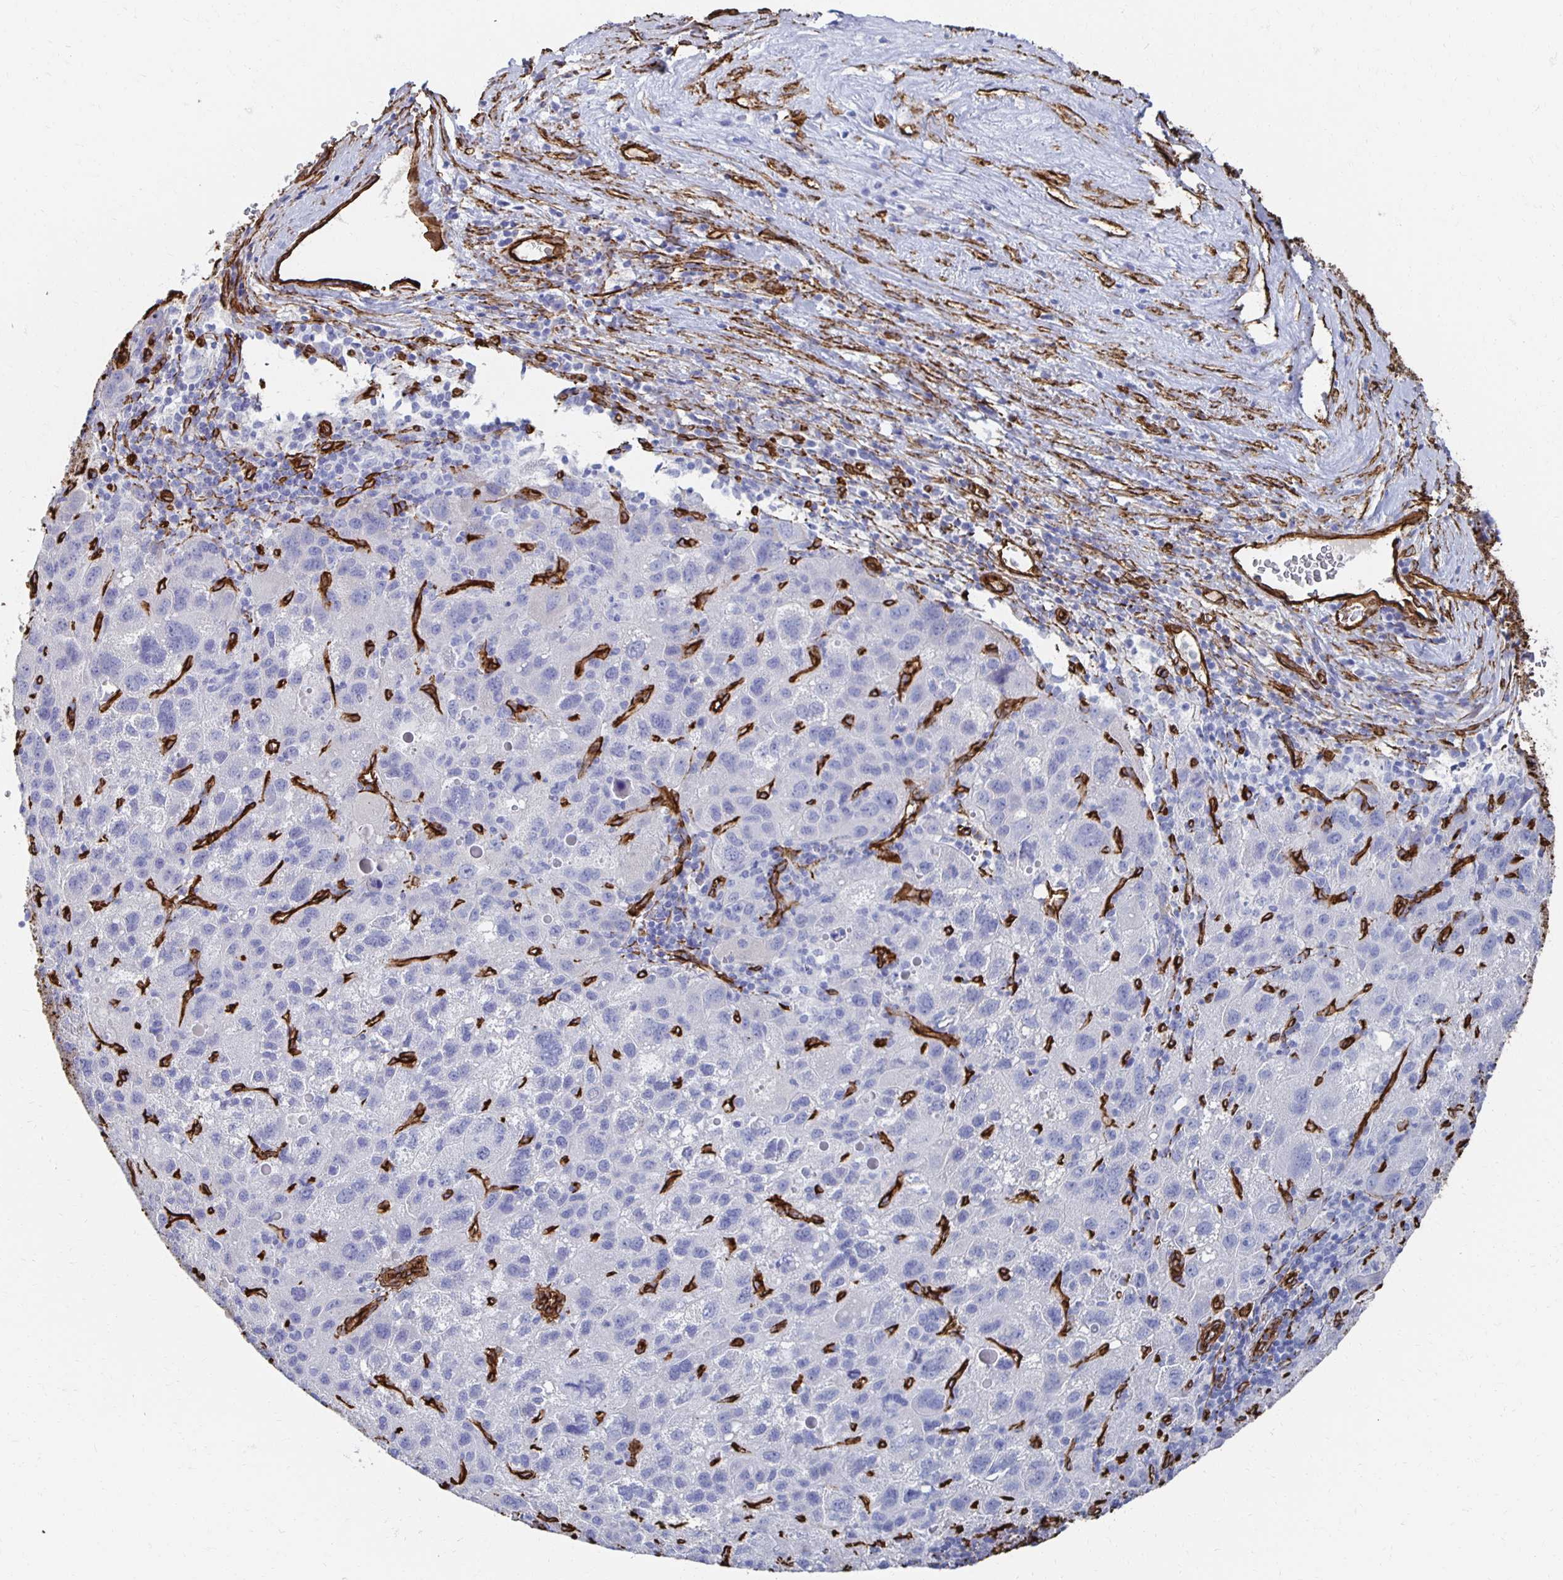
{"staining": {"intensity": "negative", "quantity": "none", "location": "none"}, "tissue": "liver cancer", "cell_type": "Tumor cells", "image_type": "cancer", "snomed": [{"axis": "morphology", "description": "Carcinoma, Hepatocellular, NOS"}, {"axis": "topography", "description": "Liver"}], "caption": "DAB immunohistochemical staining of human liver cancer (hepatocellular carcinoma) demonstrates no significant positivity in tumor cells.", "gene": "VIPR2", "patient": {"sex": "female", "age": 77}}